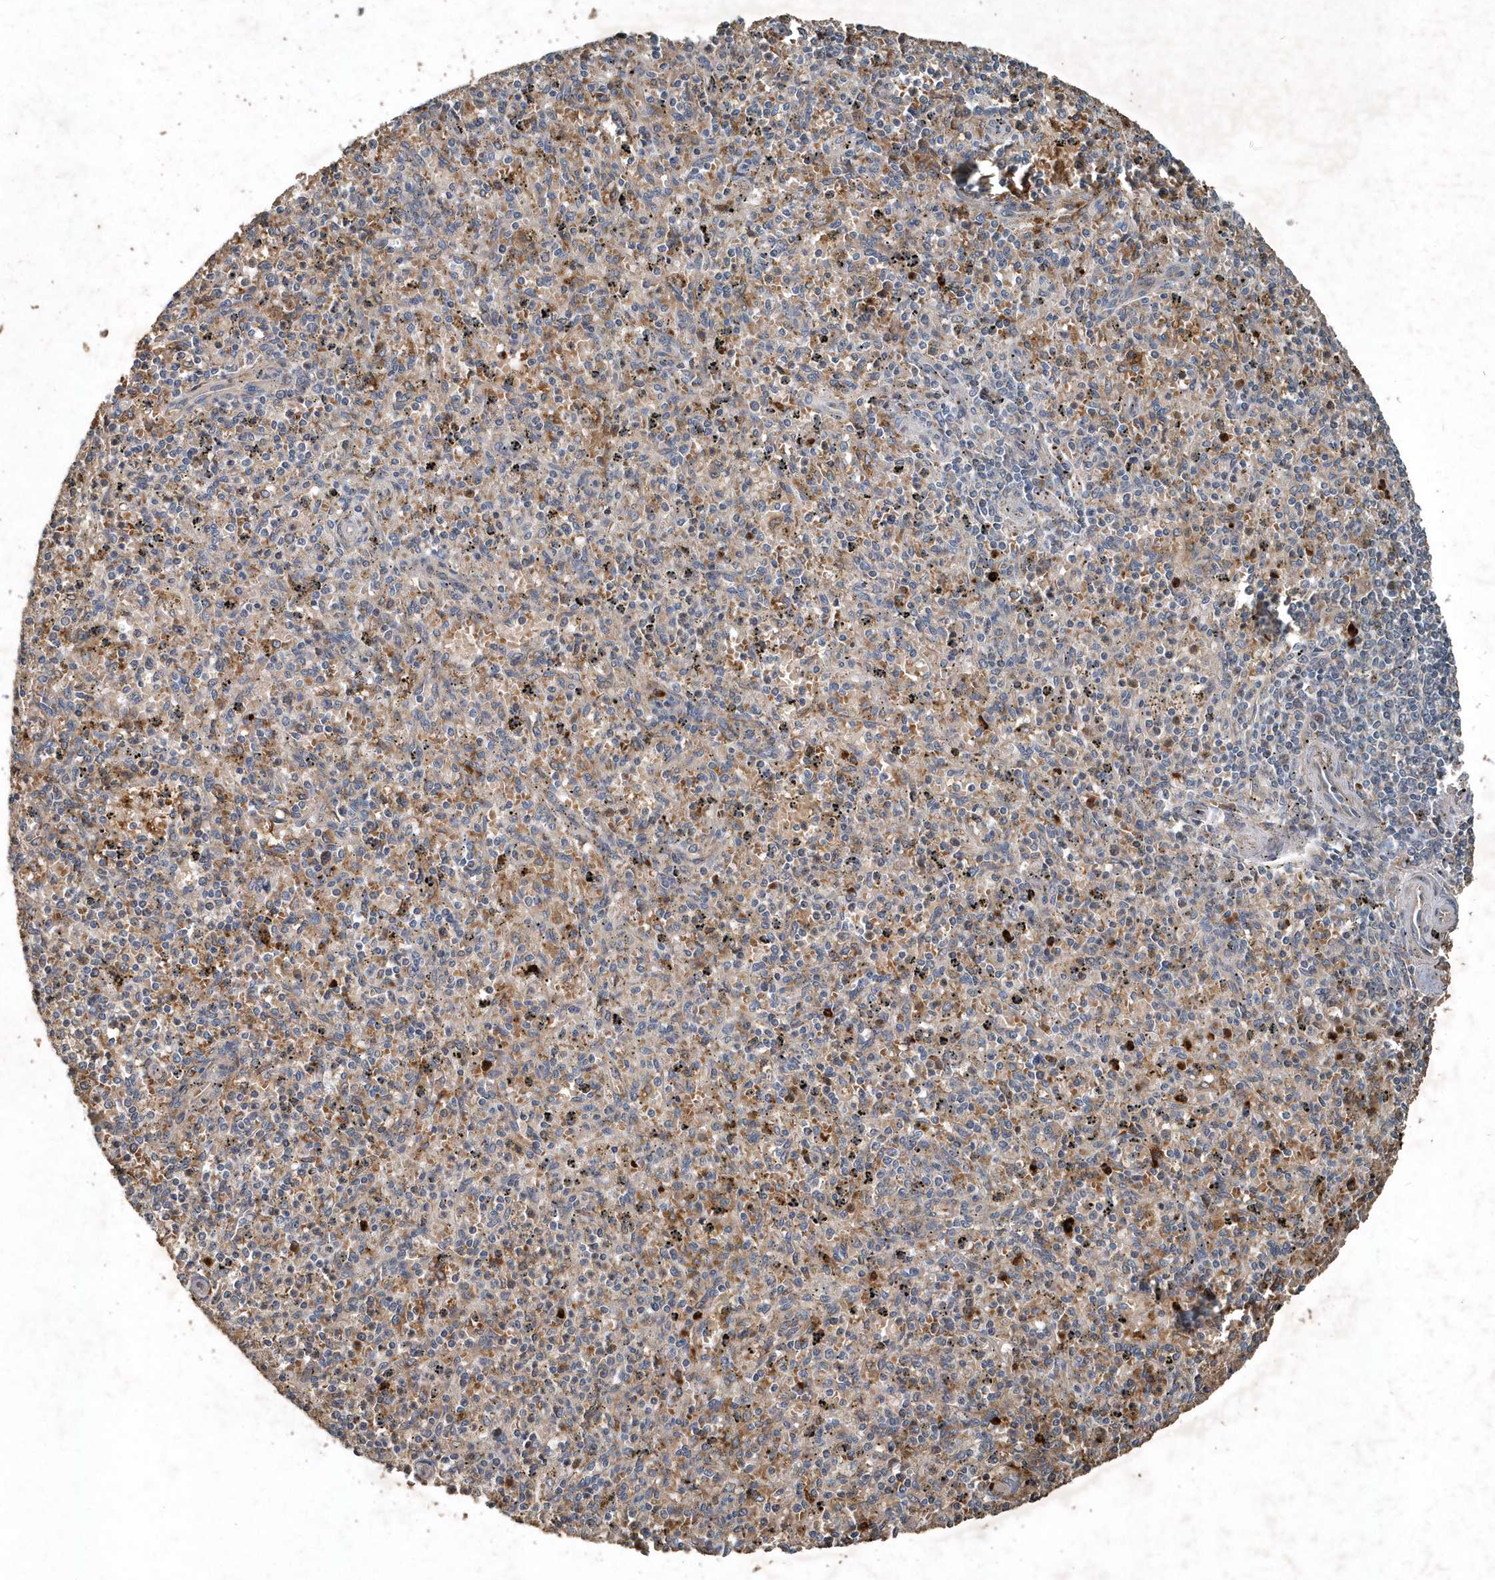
{"staining": {"intensity": "strong", "quantity": "<25%", "location": "cytoplasmic/membranous"}, "tissue": "spleen", "cell_type": "Cells in red pulp", "image_type": "normal", "snomed": [{"axis": "morphology", "description": "Normal tissue, NOS"}, {"axis": "topography", "description": "Spleen"}], "caption": "Protein expression analysis of normal human spleen reveals strong cytoplasmic/membranous expression in approximately <25% of cells in red pulp. (DAB (3,3'-diaminobenzidine) IHC, brown staining for protein, blue staining for nuclei).", "gene": "SCFD2", "patient": {"sex": "male", "age": 72}}